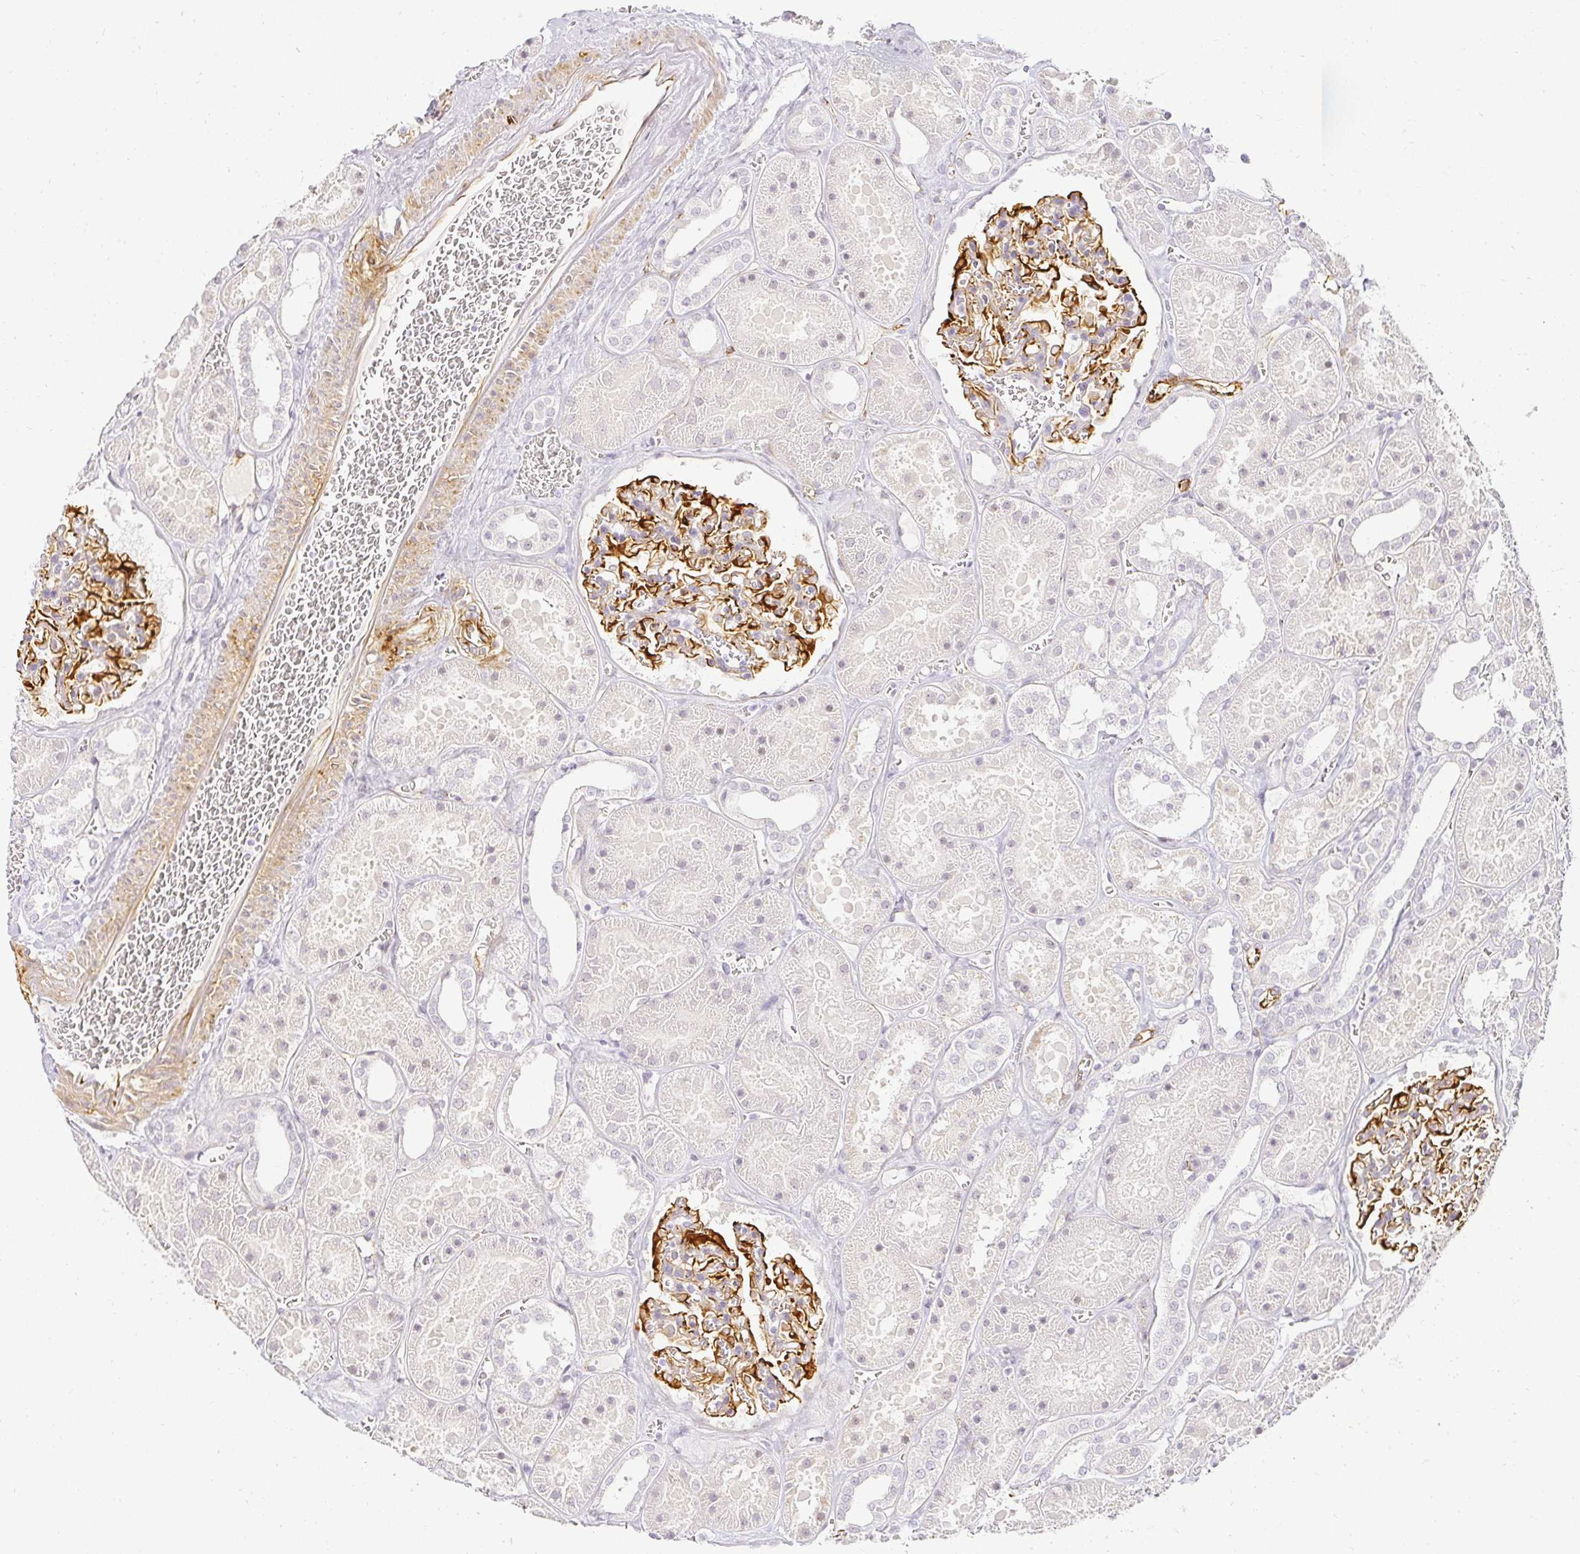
{"staining": {"intensity": "strong", "quantity": "25%-75%", "location": "cytoplasmic/membranous"}, "tissue": "kidney", "cell_type": "Cells in glomeruli", "image_type": "normal", "snomed": [{"axis": "morphology", "description": "Normal tissue, NOS"}, {"axis": "topography", "description": "Kidney"}], "caption": "Brown immunohistochemical staining in normal human kidney displays strong cytoplasmic/membranous expression in about 25%-75% of cells in glomeruli. (Brightfield microscopy of DAB IHC at high magnification).", "gene": "ACAN", "patient": {"sex": "female", "age": 41}}